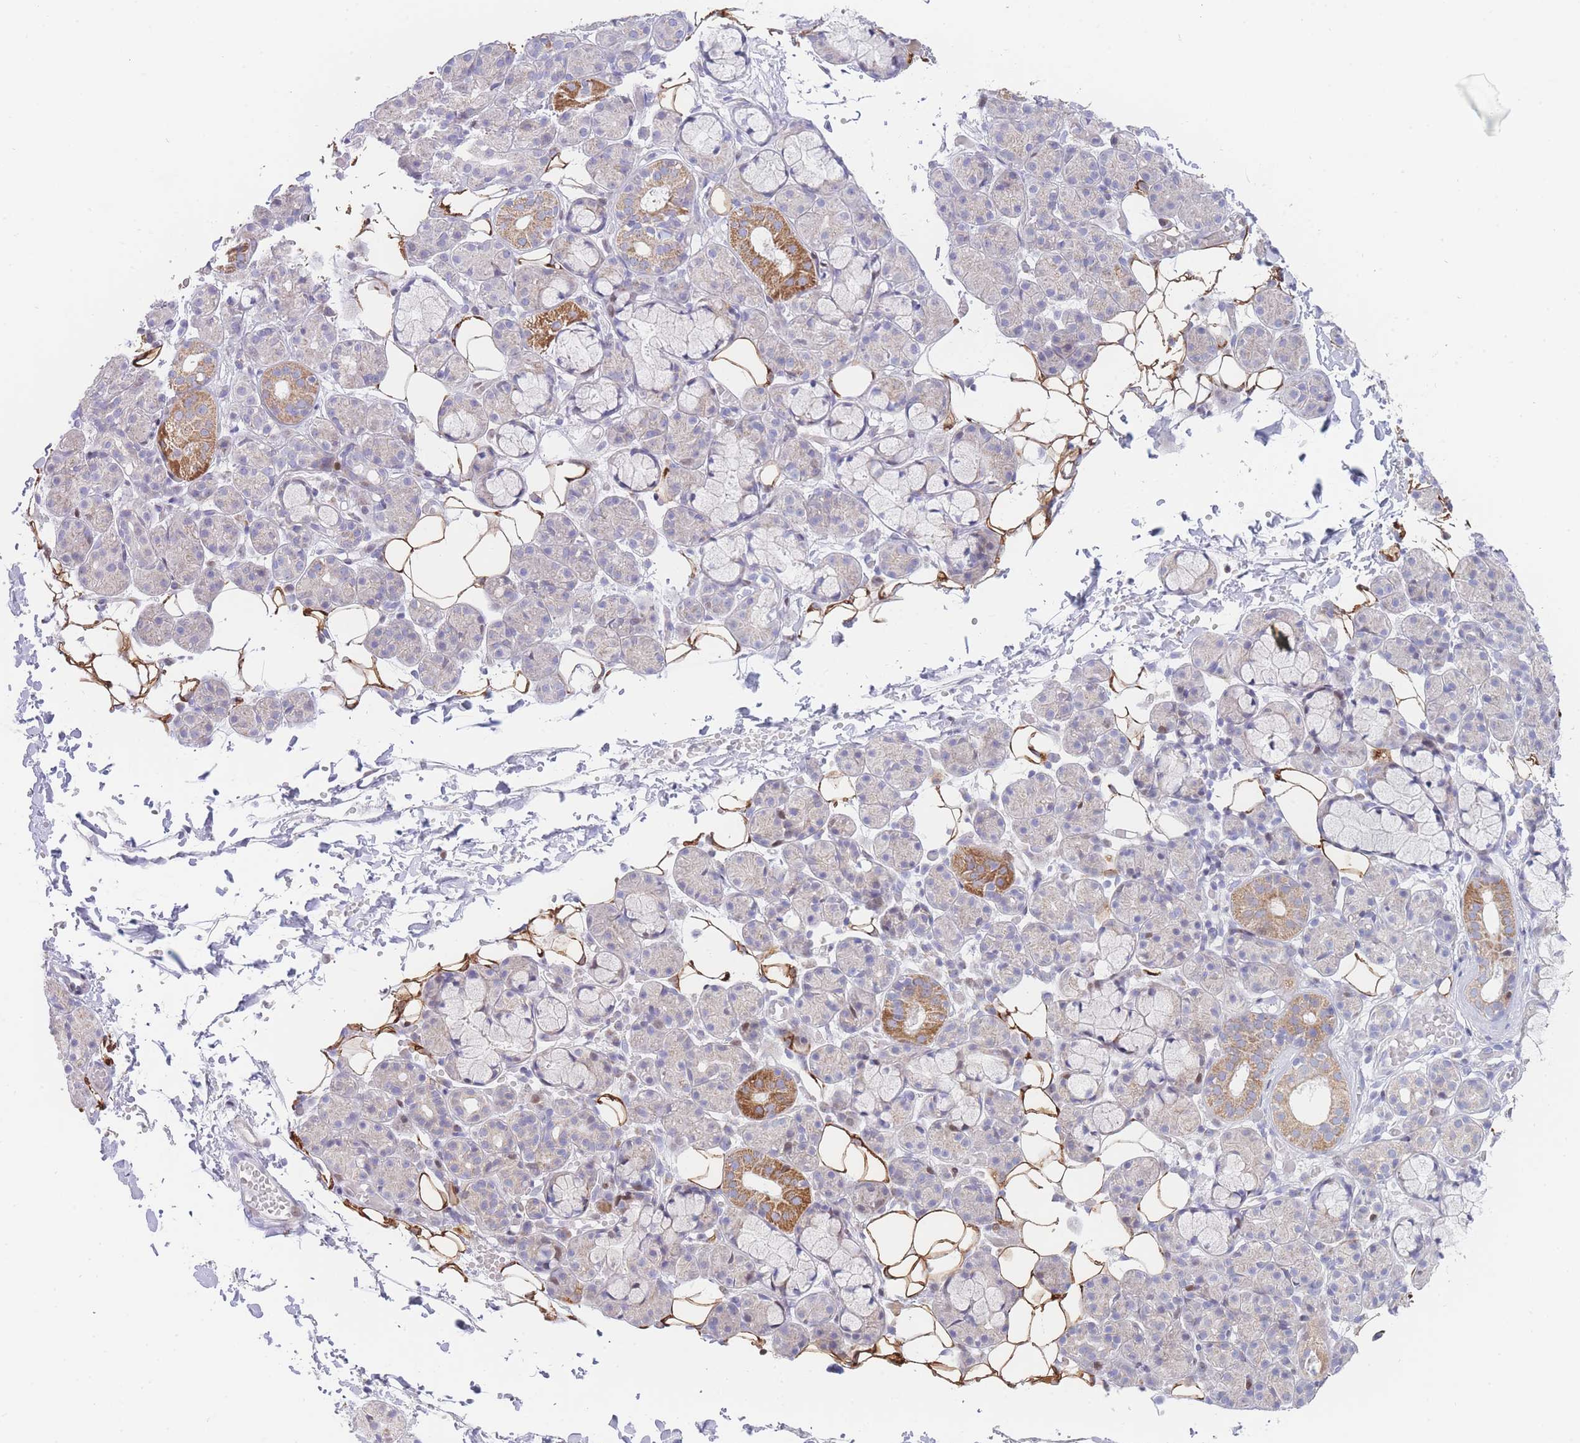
{"staining": {"intensity": "moderate", "quantity": "<25%", "location": "cytoplasmic/membranous"}, "tissue": "salivary gland", "cell_type": "Glandular cells", "image_type": "normal", "snomed": [{"axis": "morphology", "description": "Normal tissue, NOS"}, {"axis": "topography", "description": "Salivary gland"}], "caption": "DAB (3,3'-diaminobenzidine) immunohistochemical staining of normal human salivary gland shows moderate cytoplasmic/membranous protein positivity in about <25% of glandular cells. (brown staining indicates protein expression, while blue staining denotes nuclei).", "gene": "GPAM", "patient": {"sex": "male", "age": 63}}